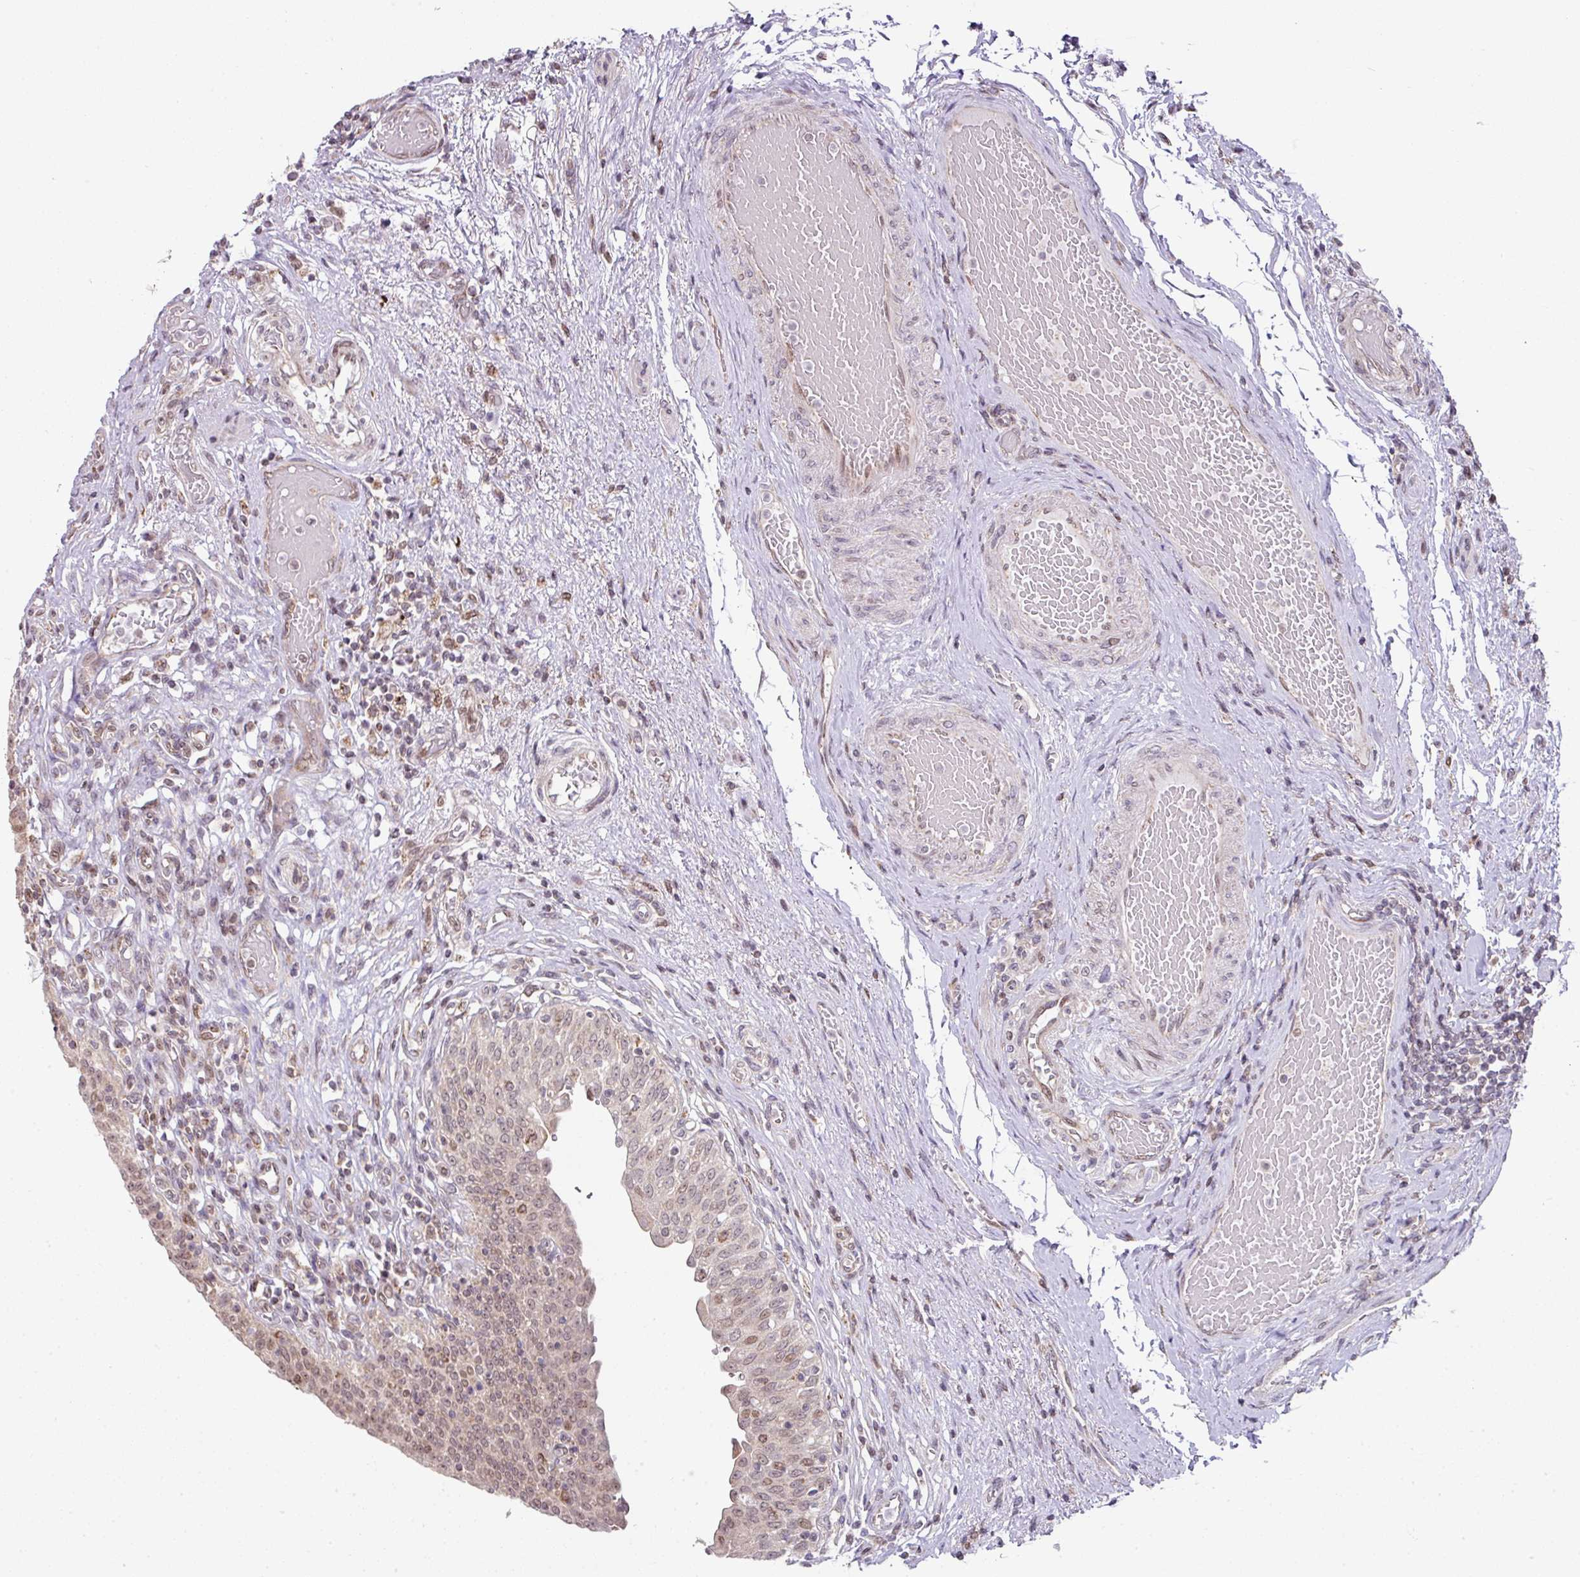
{"staining": {"intensity": "strong", "quantity": "<25%", "location": "nuclear"}, "tissue": "urinary bladder", "cell_type": "Urothelial cells", "image_type": "normal", "snomed": [{"axis": "morphology", "description": "Normal tissue, NOS"}, {"axis": "topography", "description": "Urinary bladder"}], "caption": "Immunohistochemistry (DAB (3,3'-diaminobenzidine)) staining of benign human urinary bladder shows strong nuclear protein staining in approximately <25% of urothelial cells. Ihc stains the protein of interest in brown and the nuclei are stained blue.", "gene": "PLK1", "patient": {"sex": "male", "age": 71}}